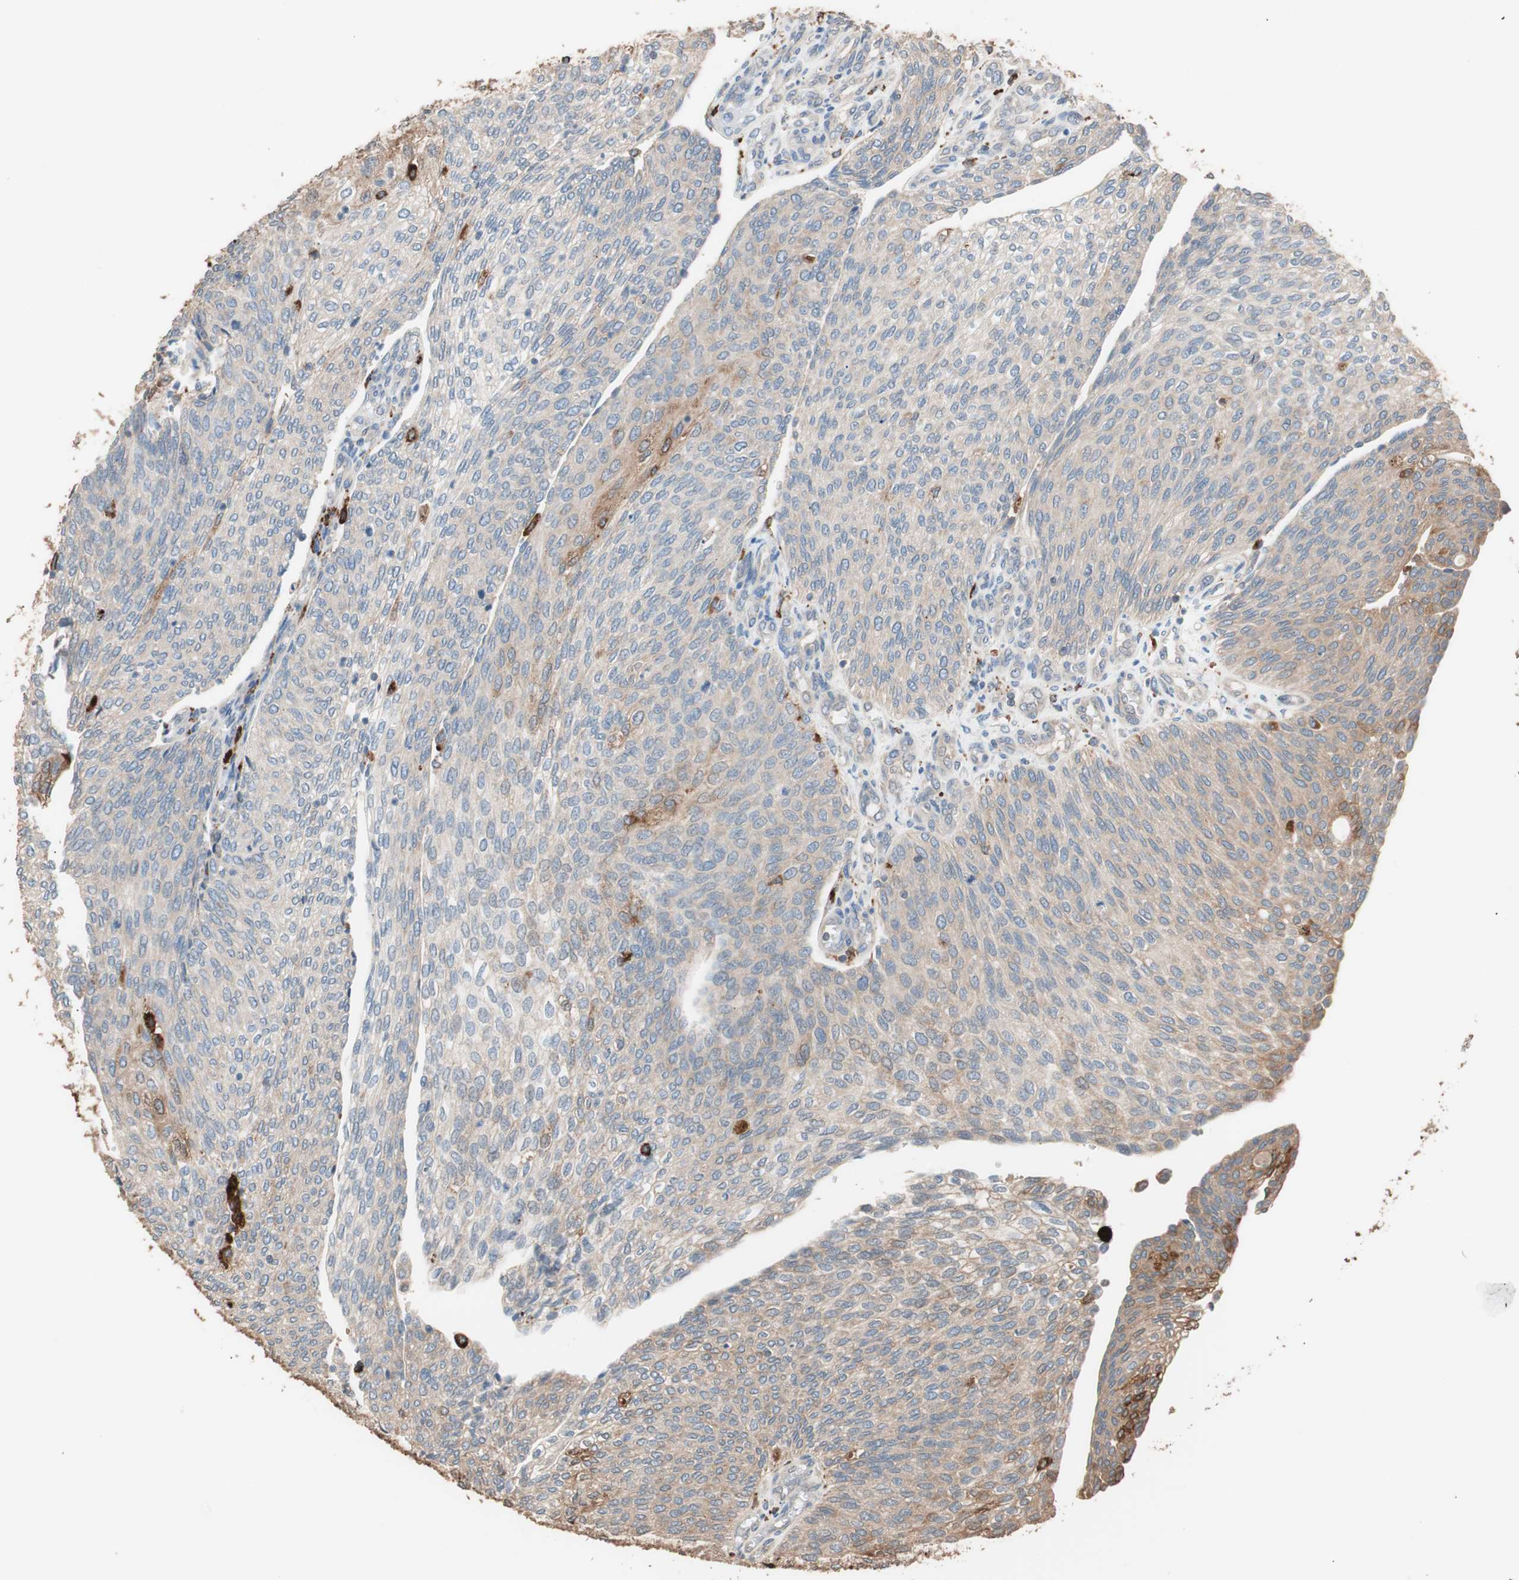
{"staining": {"intensity": "weak", "quantity": "25%-75%", "location": "cytoplasmic/membranous"}, "tissue": "urothelial cancer", "cell_type": "Tumor cells", "image_type": "cancer", "snomed": [{"axis": "morphology", "description": "Urothelial carcinoma, Low grade"}, {"axis": "topography", "description": "Urinary bladder"}], "caption": "Low-grade urothelial carcinoma stained for a protein displays weak cytoplasmic/membranous positivity in tumor cells.", "gene": "CCT3", "patient": {"sex": "female", "age": 79}}